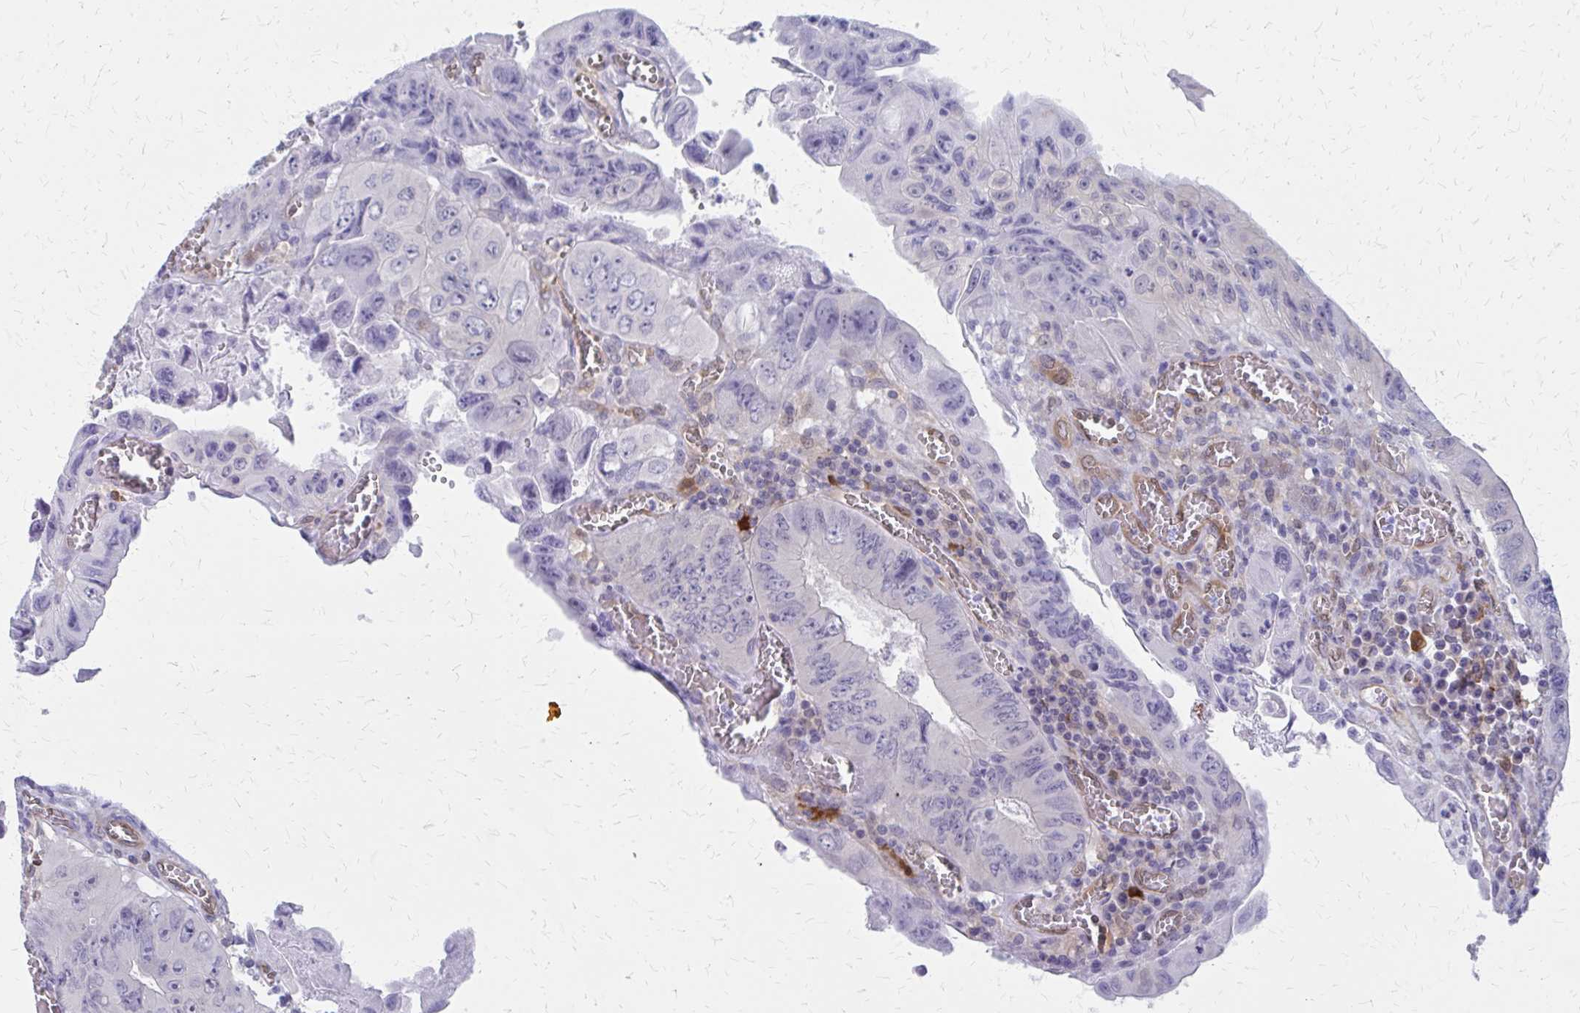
{"staining": {"intensity": "negative", "quantity": "none", "location": "none"}, "tissue": "colorectal cancer", "cell_type": "Tumor cells", "image_type": "cancer", "snomed": [{"axis": "morphology", "description": "Adenocarcinoma, NOS"}, {"axis": "topography", "description": "Colon"}], "caption": "DAB immunohistochemical staining of colorectal cancer displays no significant staining in tumor cells.", "gene": "CLIC2", "patient": {"sex": "female", "age": 84}}